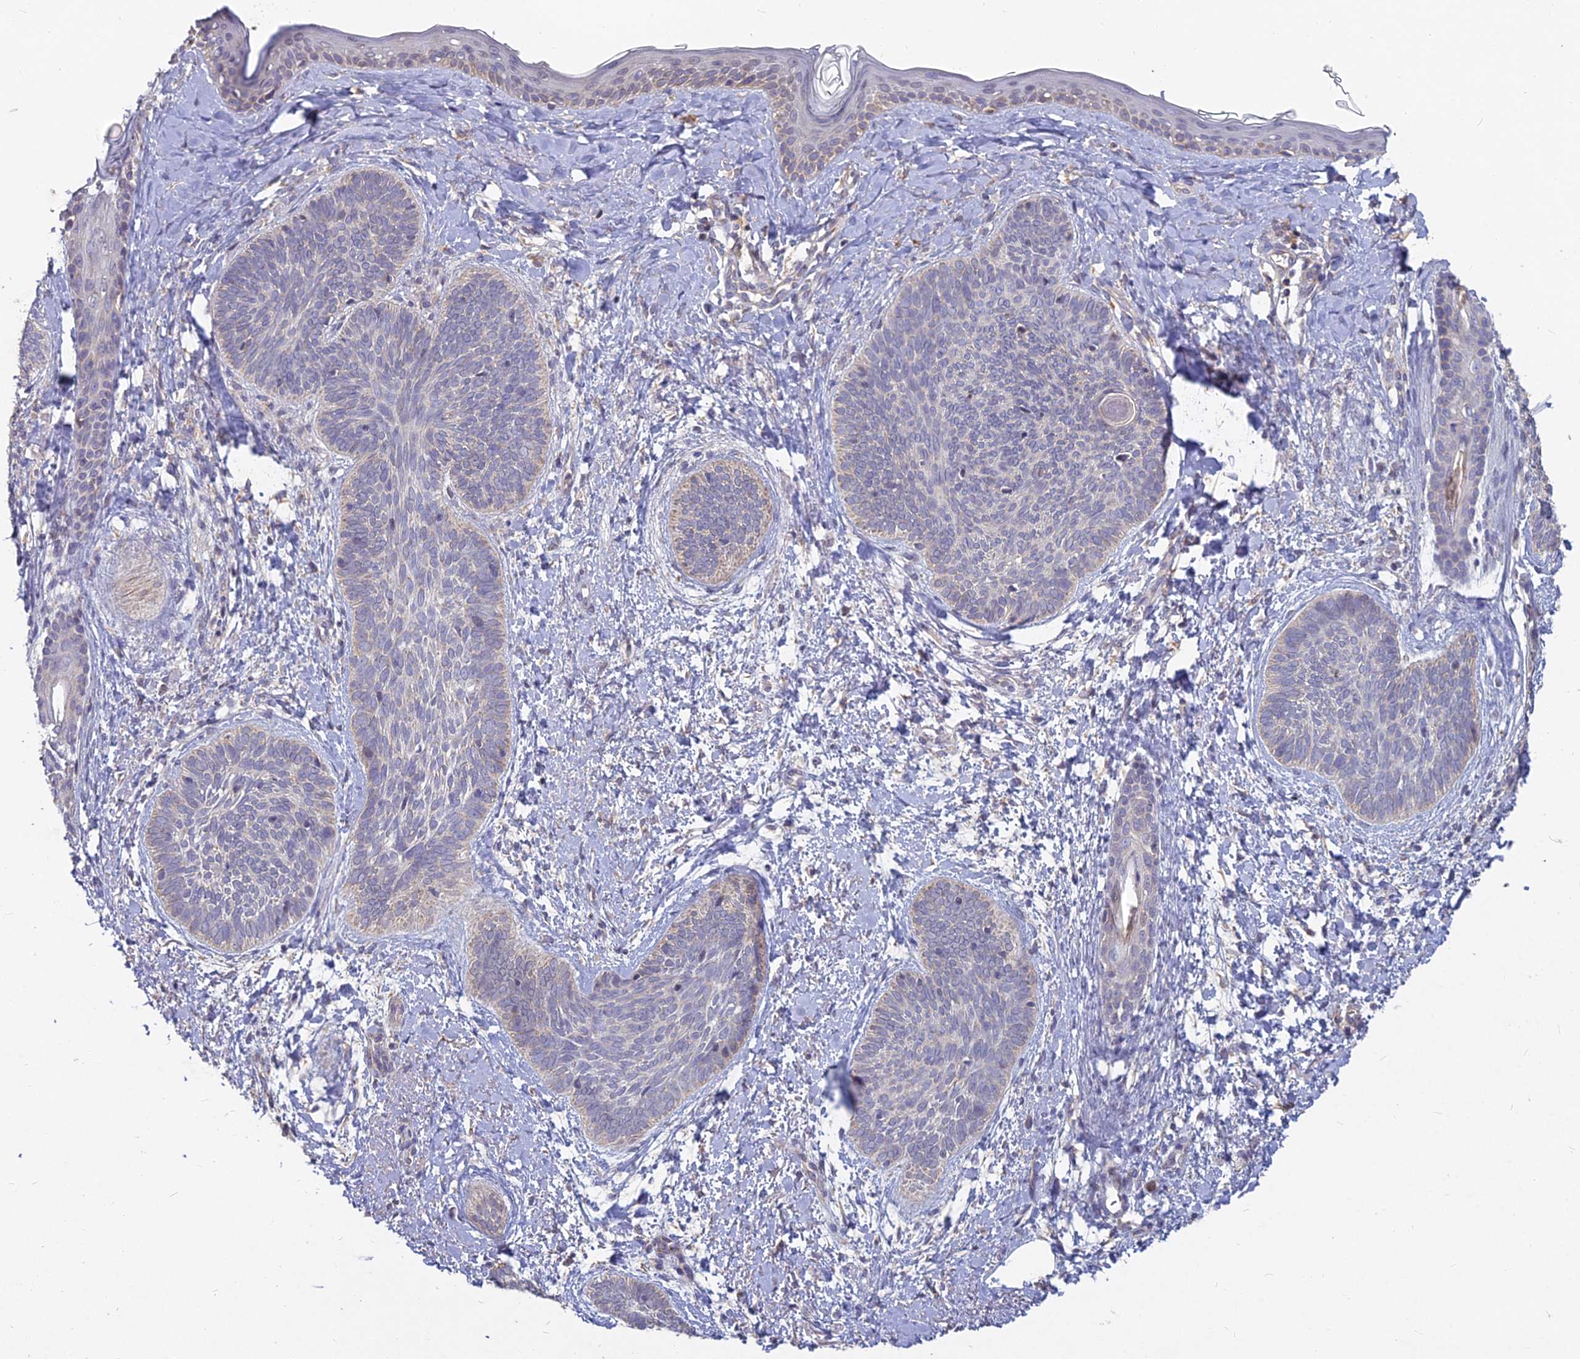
{"staining": {"intensity": "negative", "quantity": "none", "location": "none"}, "tissue": "skin cancer", "cell_type": "Tumor cells", "image_type": "cancer", "snomed": [{"axis": "morphology", "description": "Basal cell carcinoma"}, {"axis": "topography", "description": "Skin"}], "caption": "Protein analysis of basal cell carcinoma (skin) demonstrates no significant expression in tumor cells.", "gene": "MICU2", "patient": {"sex": "female", "age": 81}}